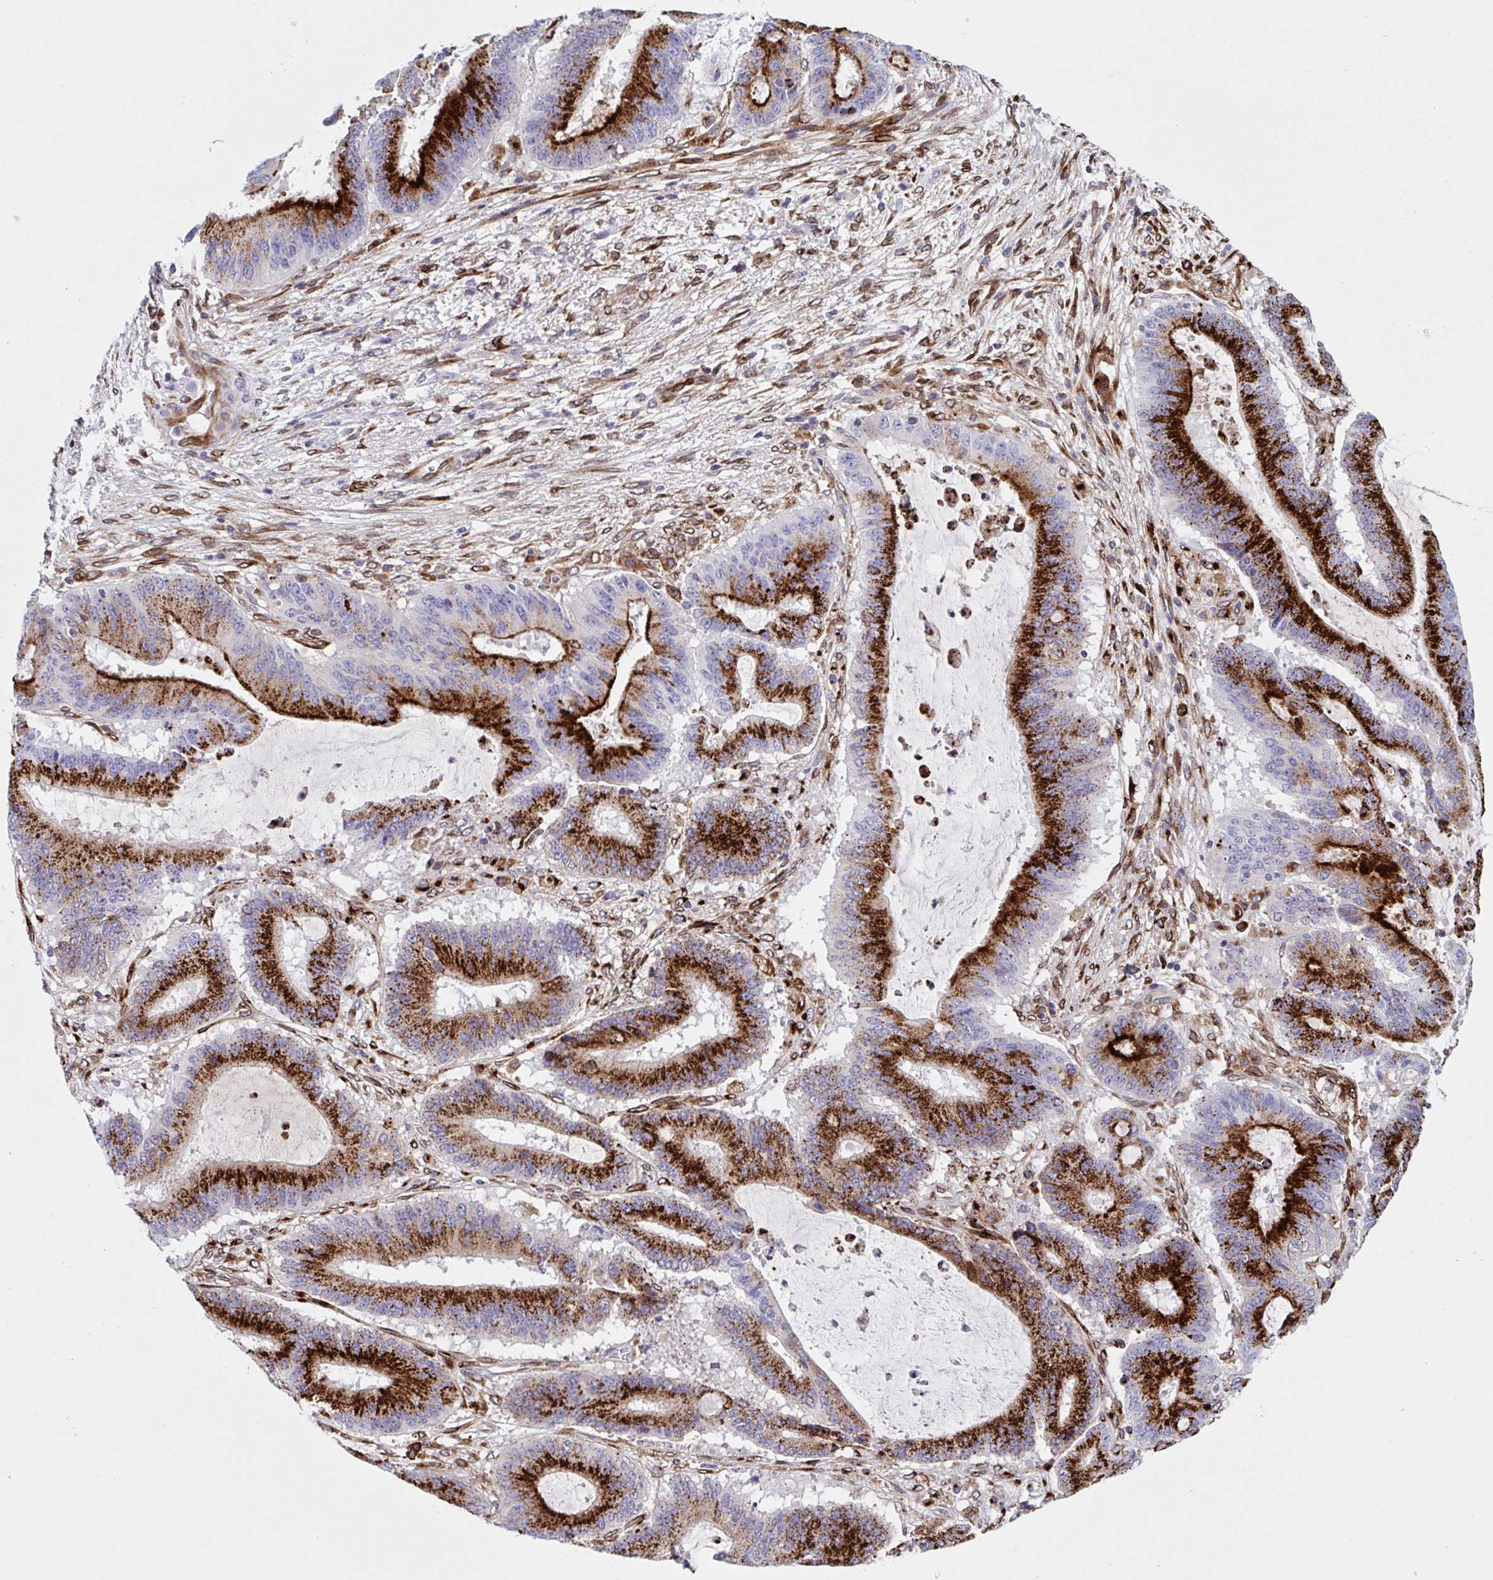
{"staining": {"intensity": "strong", "quantity": "25%-75%", "location": "cytoplasmic/membranous"}, "tissue": "liver cancer", "cell_type": "Tumor cells", "image_type": "cancer", "snomed": [{"axis": "morphology", "description": "Normal tissue, NOS"}, {"axis": "morphology", "description": "Cholangiocarcinoma"}, {"axis": "topography", "description": "Liver"}, {"axis": "topography", "description": "Peripheral nerve tissue"}], "caption": "Brown immunohistochemical staining in liver cholangiocarcinoma reveals strong cytoplasmic/membranous positivity in approximately 25%-75% of tumor cells. (Stains: DAB (3,3'-diaminobenzidine) in brown, nuclei in blue, Microscopy: brightfield microscopy at high magnification).", "gene": "RFK", "patient": {"sex": "female", "age": 73}}